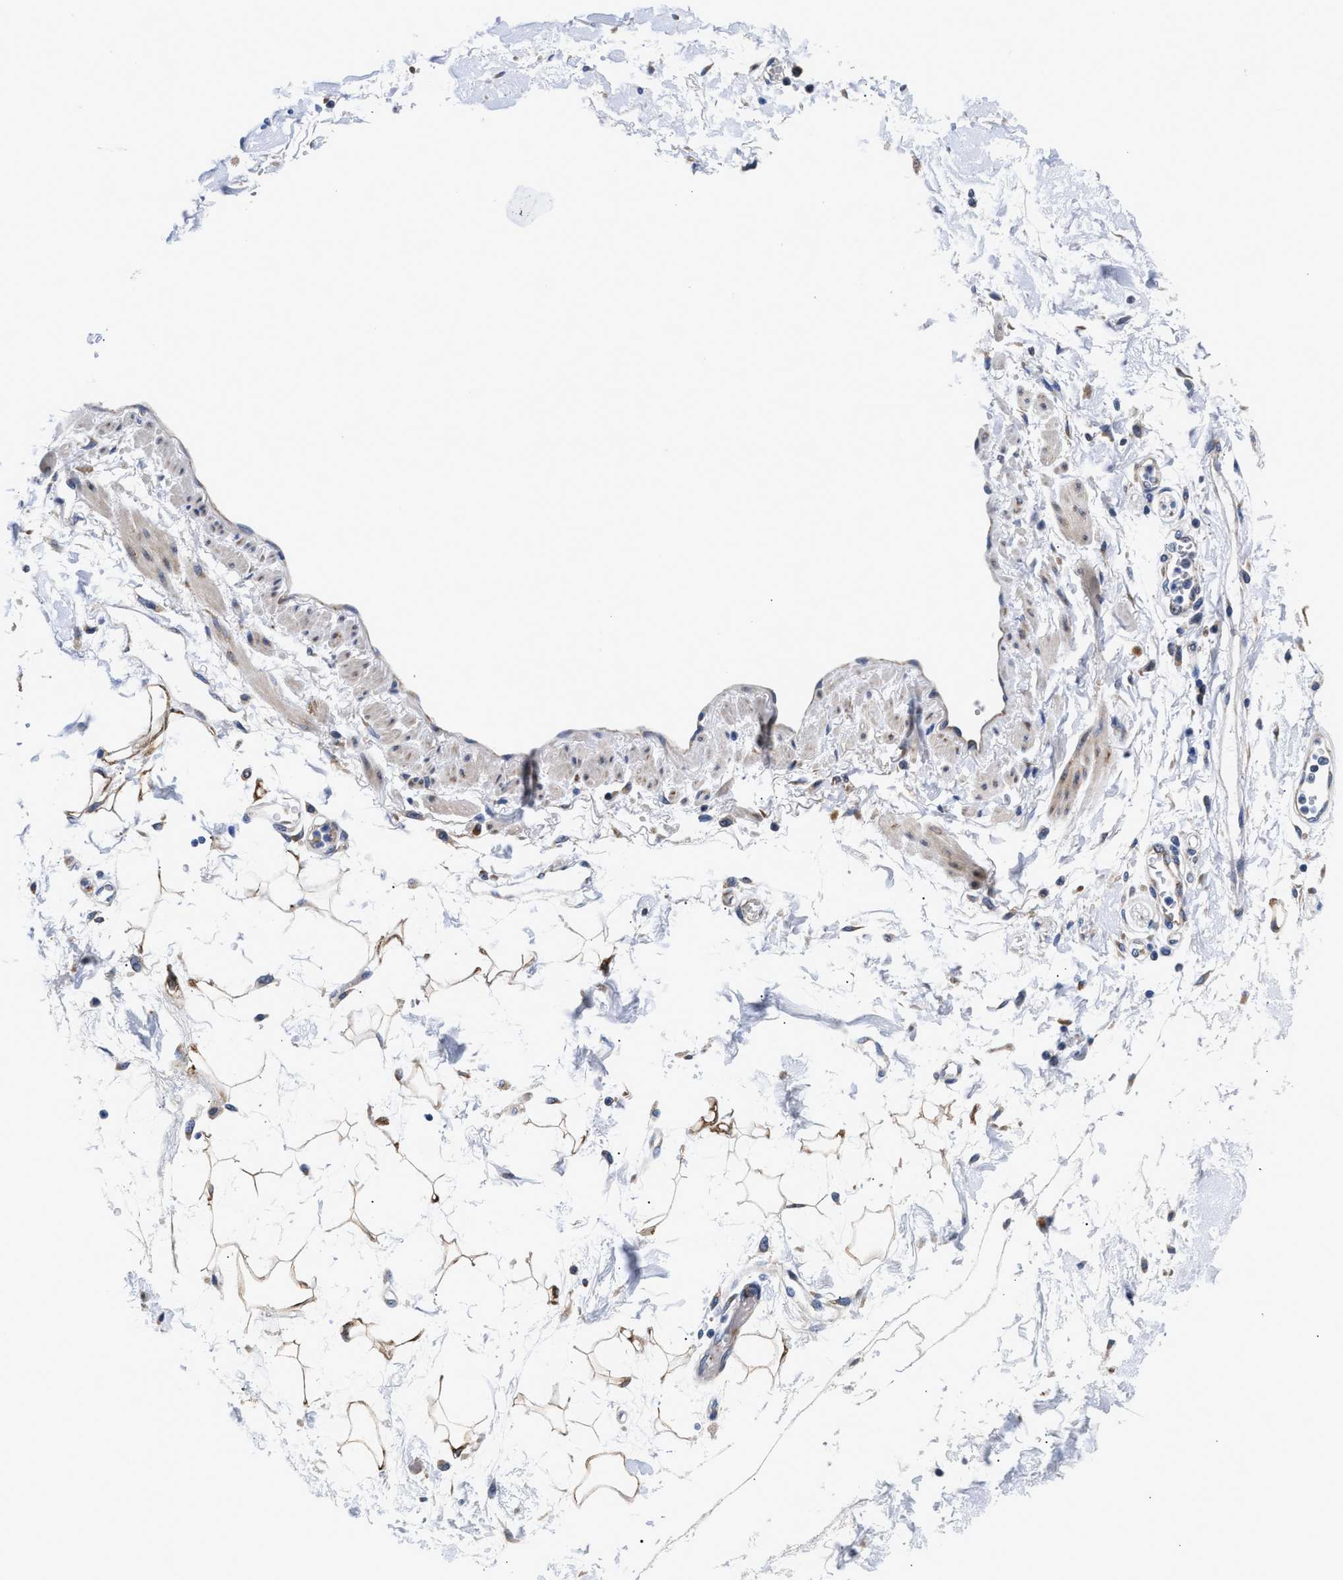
{"staining": {"intensity": "moderate", "quantity": "25%-75%", "location": "cytoplasmic/membranous"}, "tissue": "adipose tissue", "cell_type": "Adipocytes", "image_type": "normal", "snomed": [{"axis": "morphology", "description": "Normal tissue, NOS"}, {"axis": "morphology", "description": "Adenocarcinoma, NOS"}, {"axis": "topography", "description": "Duodenum"}, {"axis": "topography", "description": "Peripheral nerve tissue"}], "caption": "Immunohistochemistry (DAB (3,3'-diaminobenzidine)) staining of normal adipose tissue demonstrates moderate cytoplasmic/membranous protein positivity in approximately 25%-75% of adipocytes. Using DAB (brown) and hematoxylin (blue) stains, captured at high magnification using brightfield microscopy.", "gene": "RINT1", "patient": {"sex": "female", "age": 60}}